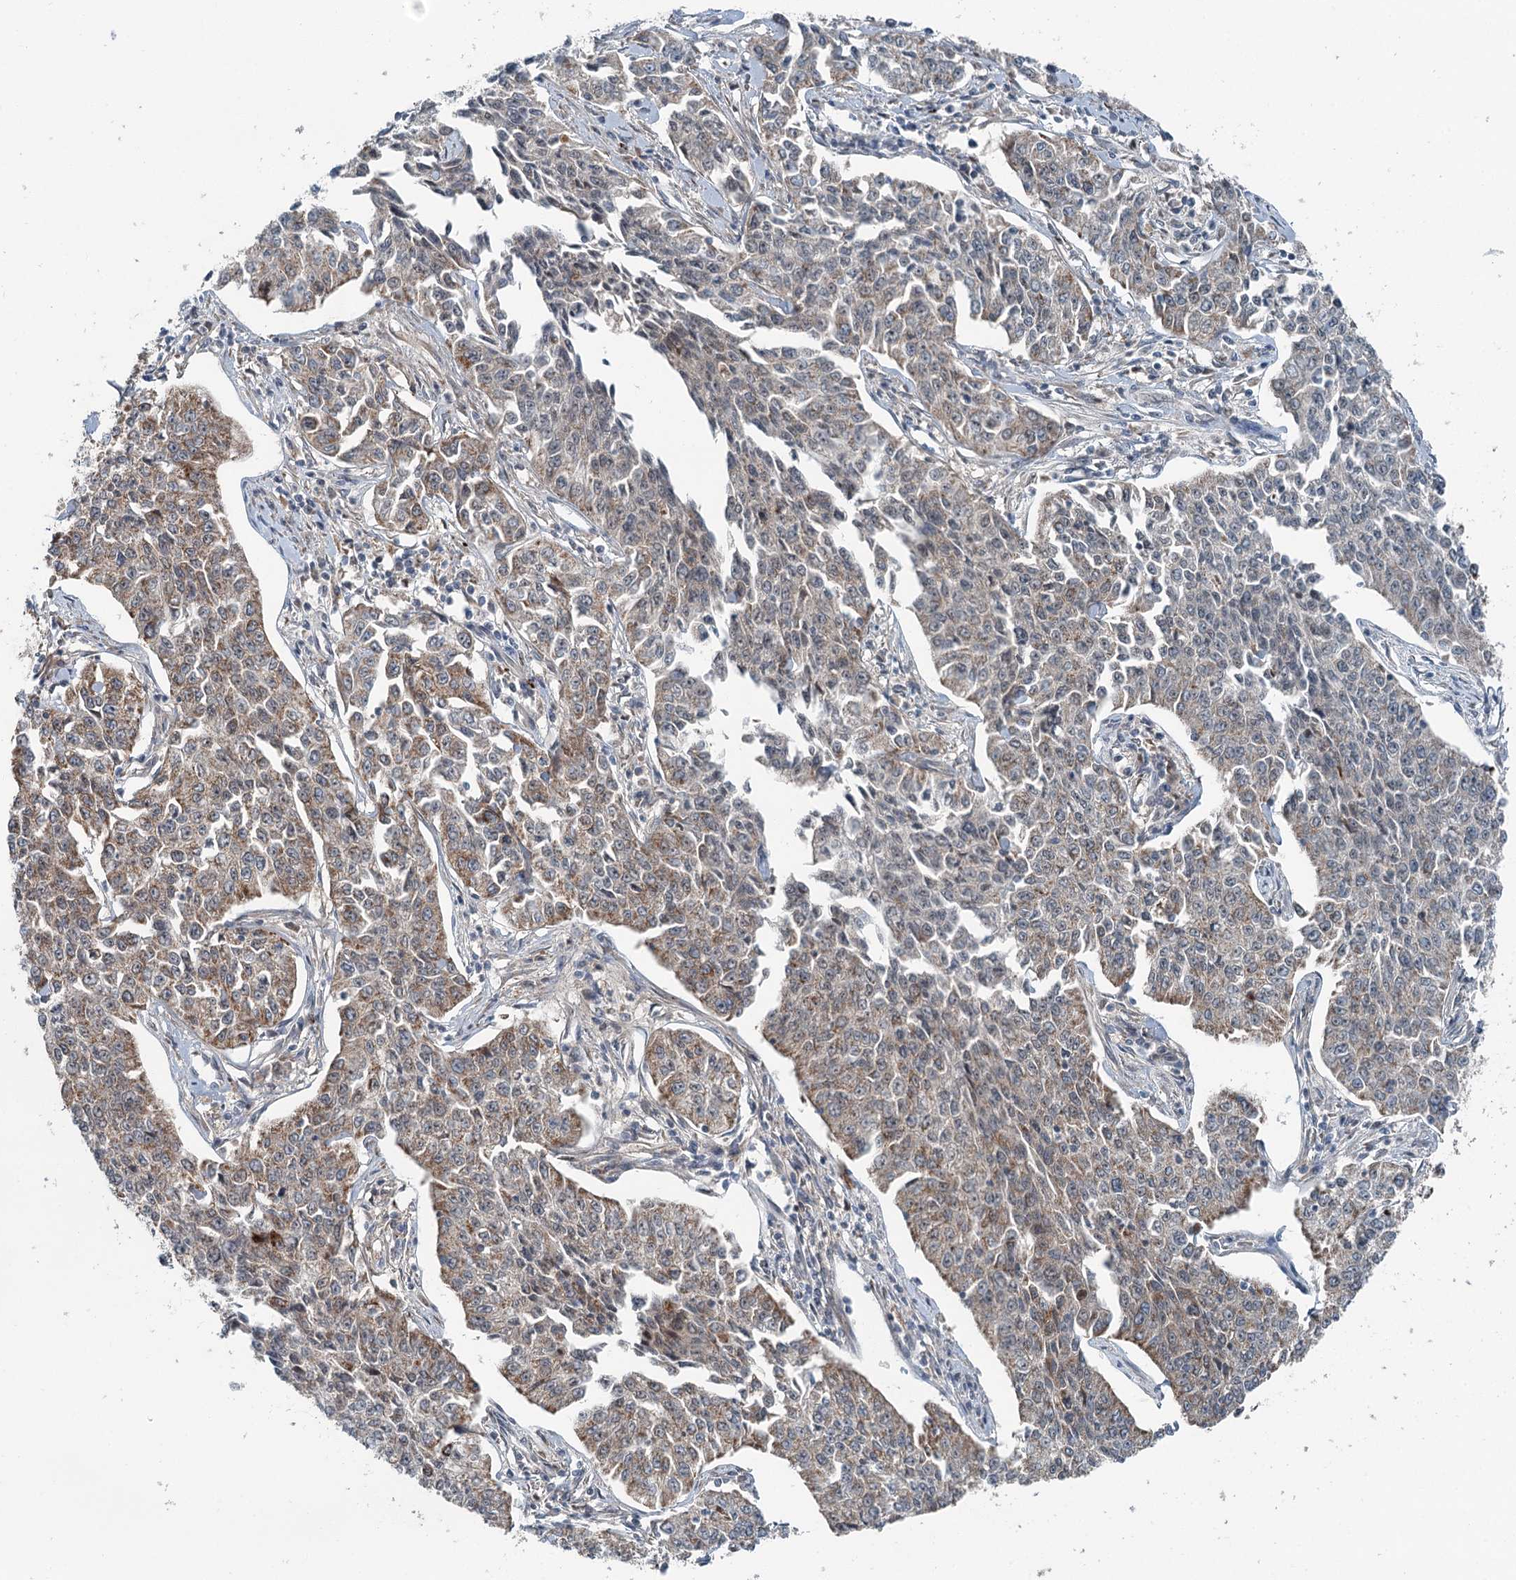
{"staining": {"intensity": "weak", "quantity": ">75%", "location": "cytoplasmic/membranous"}, "tissue": "cervical cancer", "cell_type": "Tumor cells", "image_type": "cancer", "snomed": [{"axis": "morphology", "description": "Squamous cell carcinoma, NOS"}, {"axis": "topography", "description": "Cervix"}], "caption": "Cervical squamous cell carcinoma tissue exhibits weak cytoplasmic/membranous expression in approximately >75% of tumor cells", "gene": "WAPL", "patient": {"sex": "female", "age": 35}}